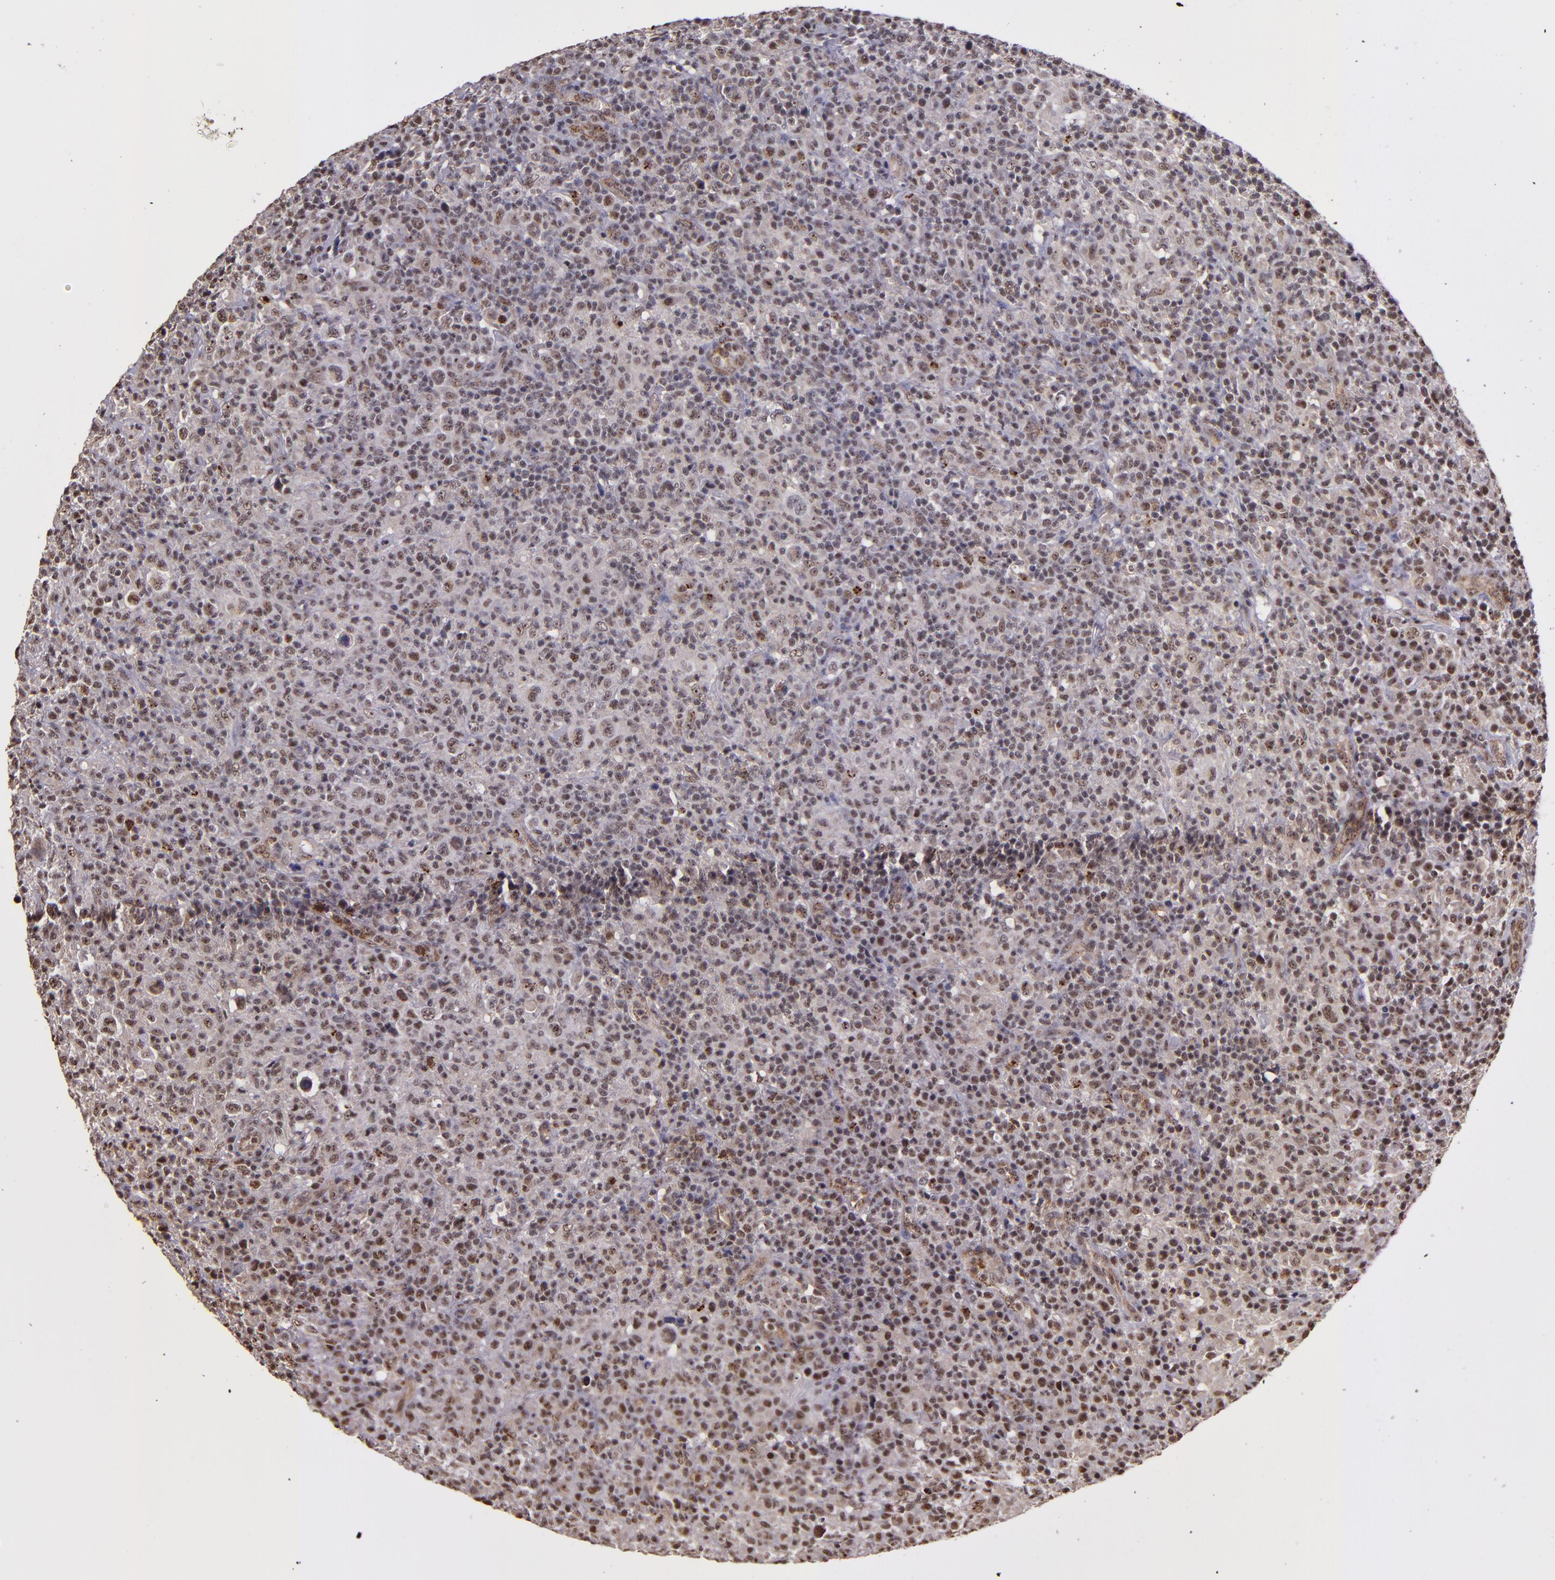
{"staining": {"intensity": "moderate", "quantity": "25%-75%", "location": "nuclear"}, "tissue": "lymphoma", "cell_type": "Tumor cells", "image_type": "cancer", "snomed": [{"axis": "morphology", "description": "Hodgkin's disease, NOS"}, {"axis": "topography", "description": "Lymph node"}], "caption": "The photomicrograph displays a brown stain indicating the presence of a protein in the nuclear of tumor cells in Hodgkin's disease.", "gene": "CECR2", "patient": {"sex": "male", "age": 65}}